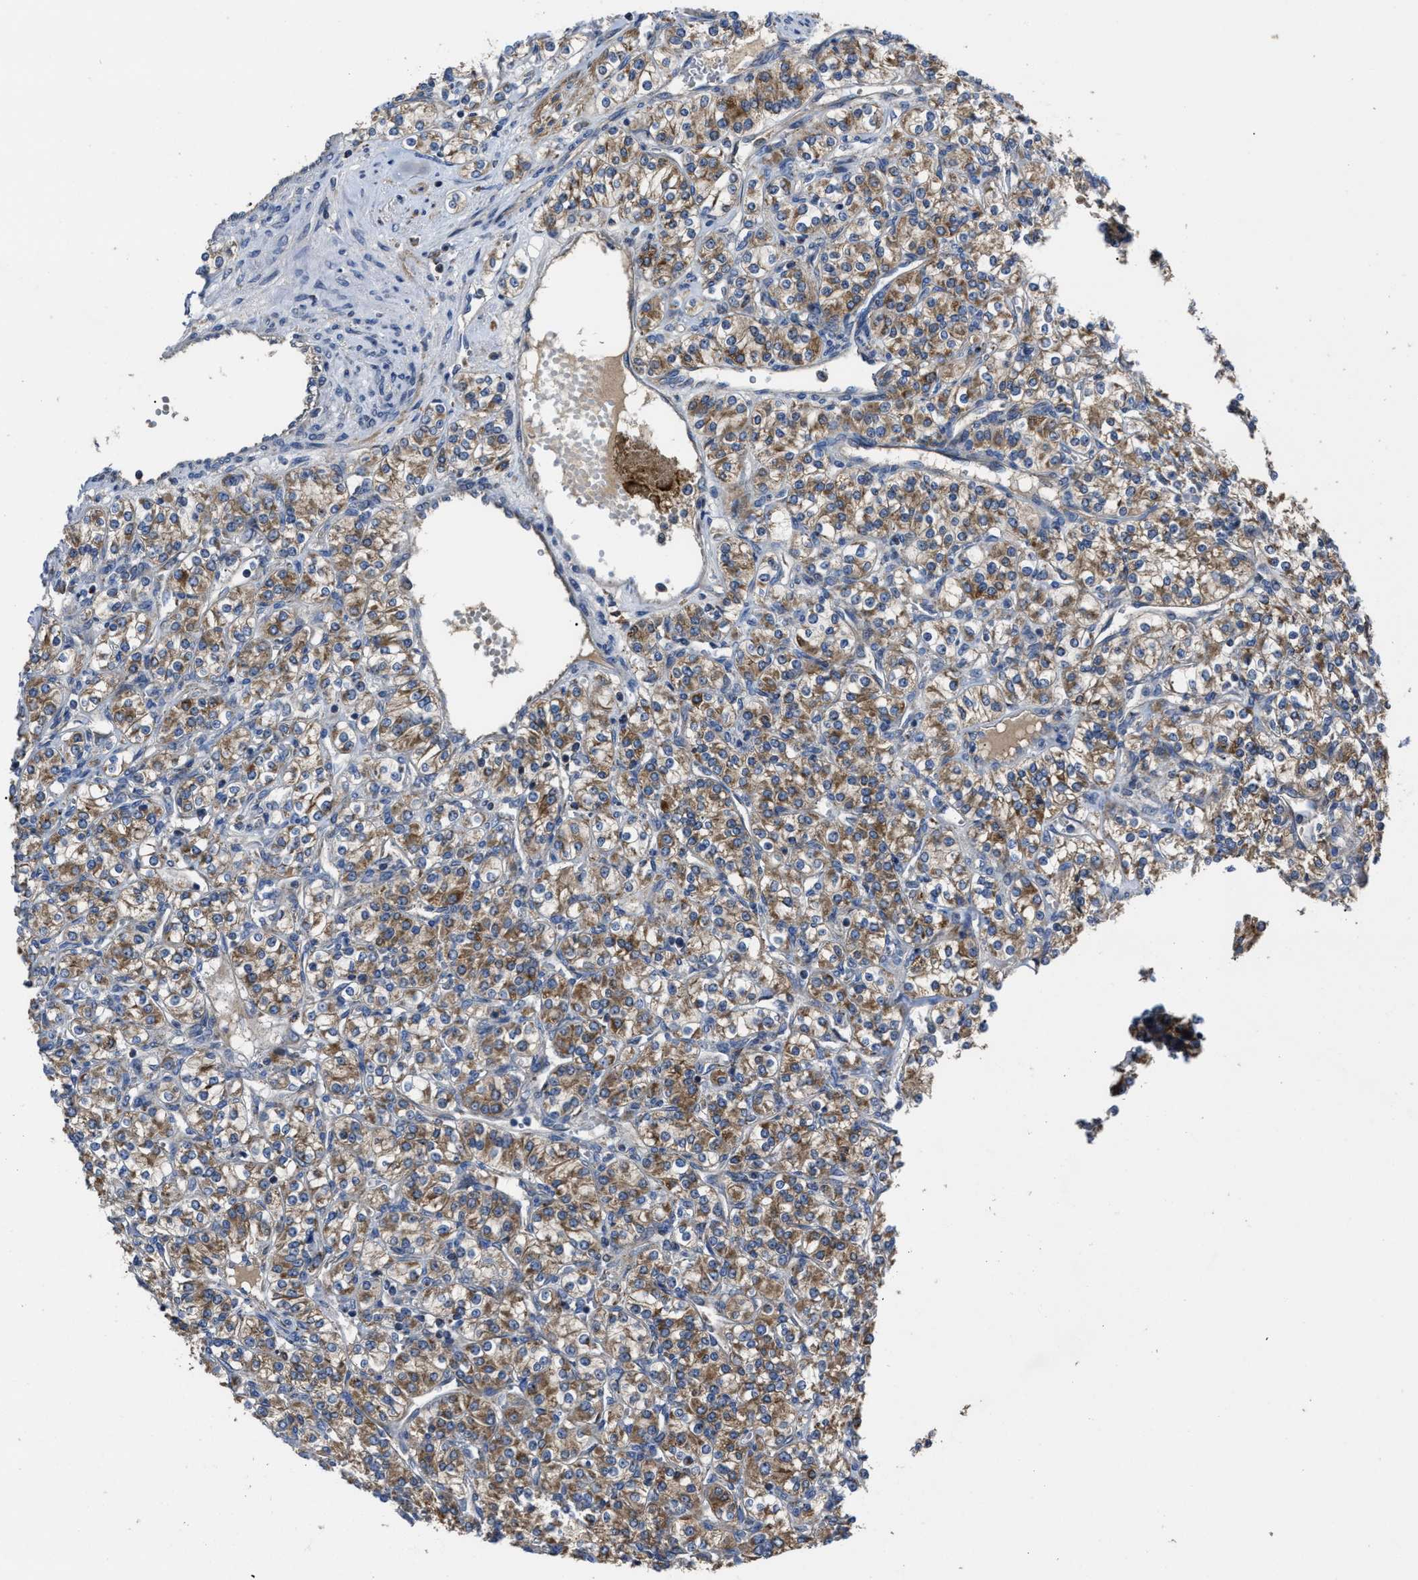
{"staining": {"intensity": "moderate", "quantity": ">75%", "location": "cytoplasmic/membranous"}, "tissue": "renal cancer", "cell_type": "Tumor cells", "image_type": "cancer", "snomed": [{"axis": "morphology", "description": "Adenocarcinoma, NOS"}, {"axis": "topography", "description": "Kidney"}], "caption": "Moderate cytoplasmic/membranous protein expression is present in about >75% of tumor cells in renal cancer (adenocarcinoma).", "gene": "PASK", "patient": {"sex": "male", "age": 77}}